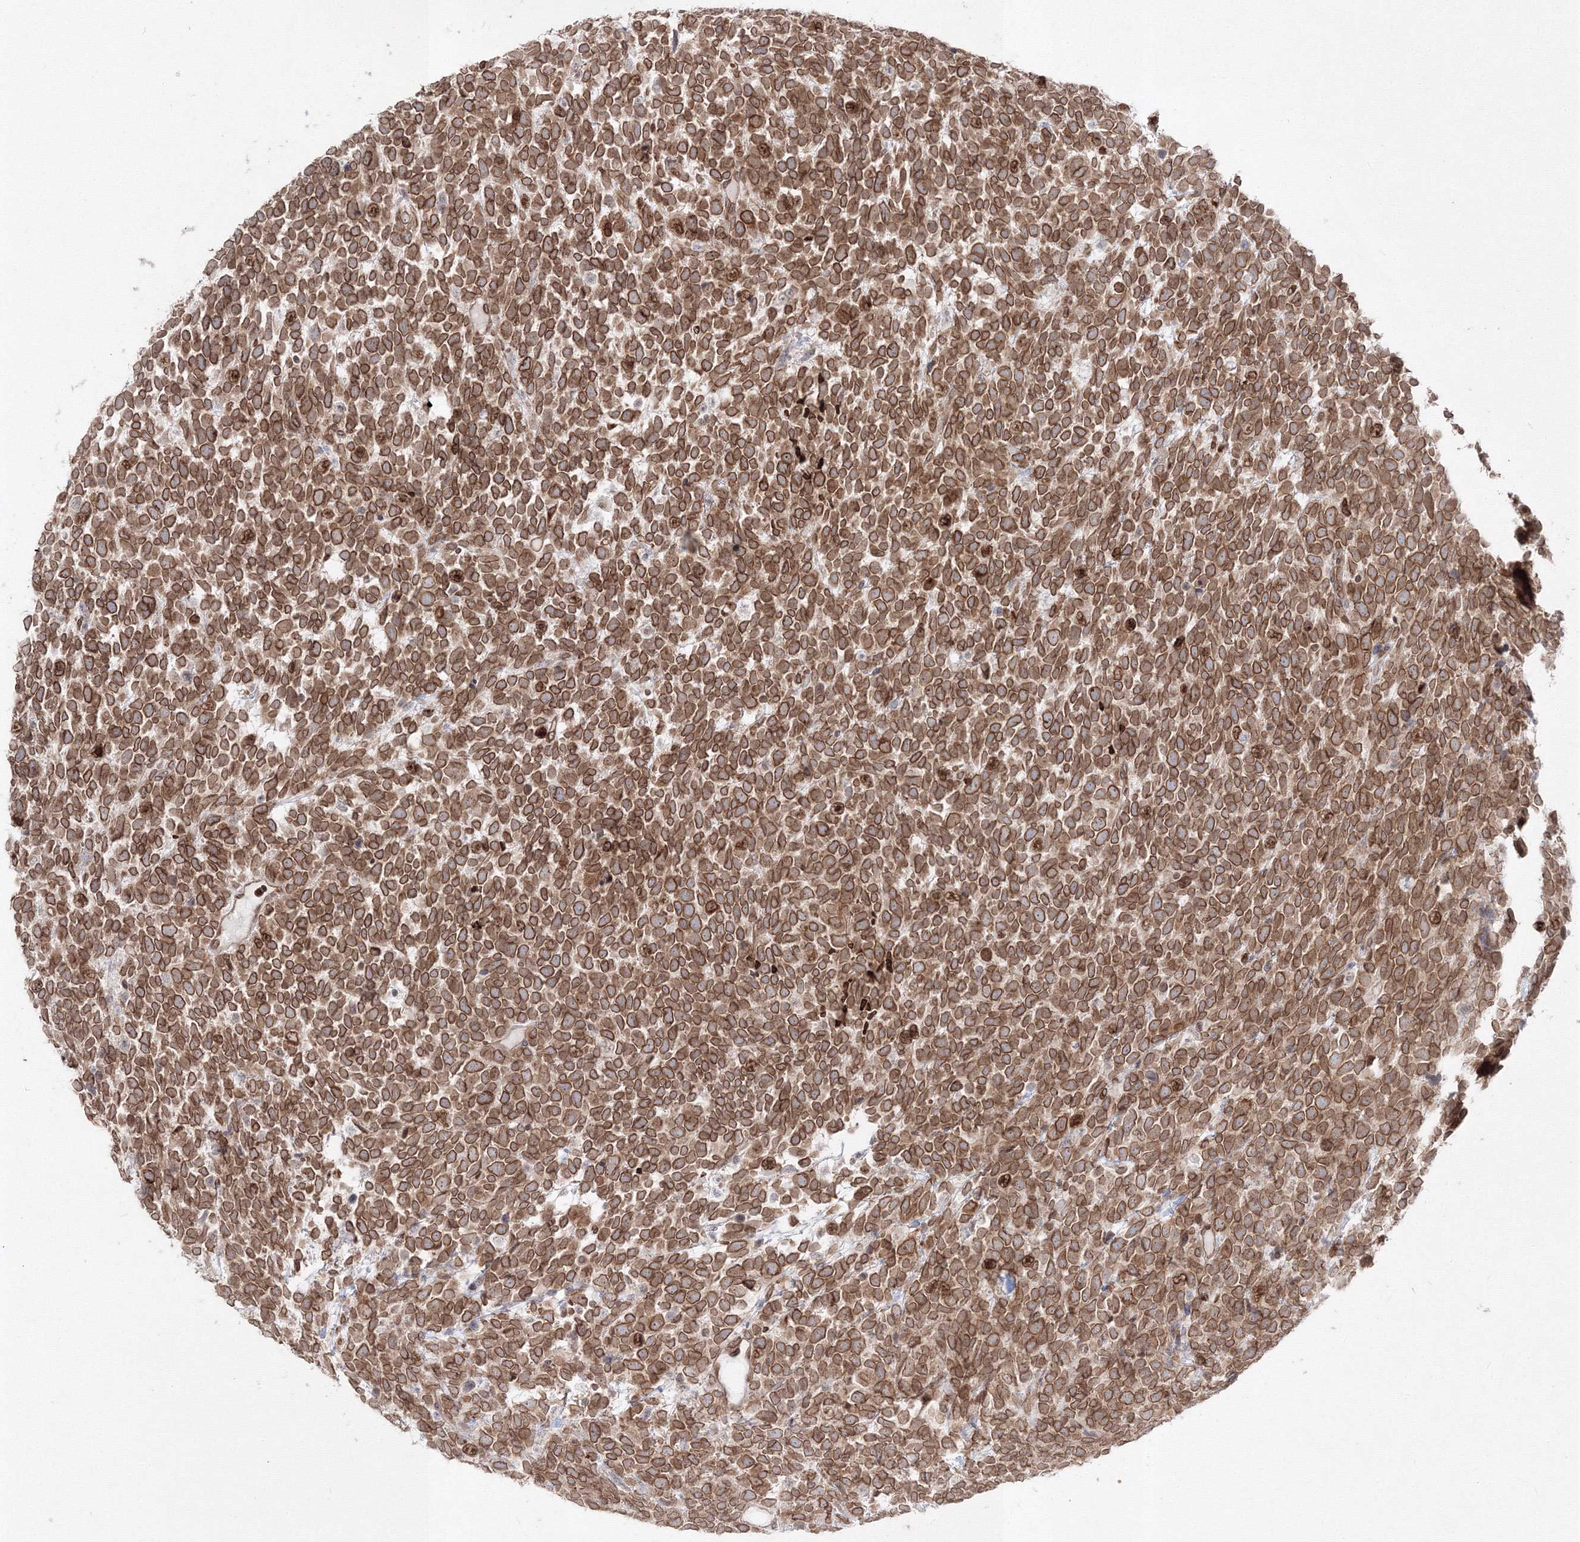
{"staining": {"intensity": "moderate", "quantity": ">75%", "location": "cytoplasmic/membranous,nuclear"}, "tissue": "urothelial cancer", "cell_type": "Tumor cells", "image_type": "cancer", "snomed": [{"axis": "morphology", "description": "Urothelial carcinoma, High grade"}, {"axis": "topography", "description": "Urinary bladder"}], "caption": "Brown immunohistochemical staining in urothelial cancer reveals moderate cytoplasmic/membranous and nuclear positivity in approximately >75% of tumor cells.", "gene": "DNAJB2", "patient": {"sex": "female", "age": 82}}